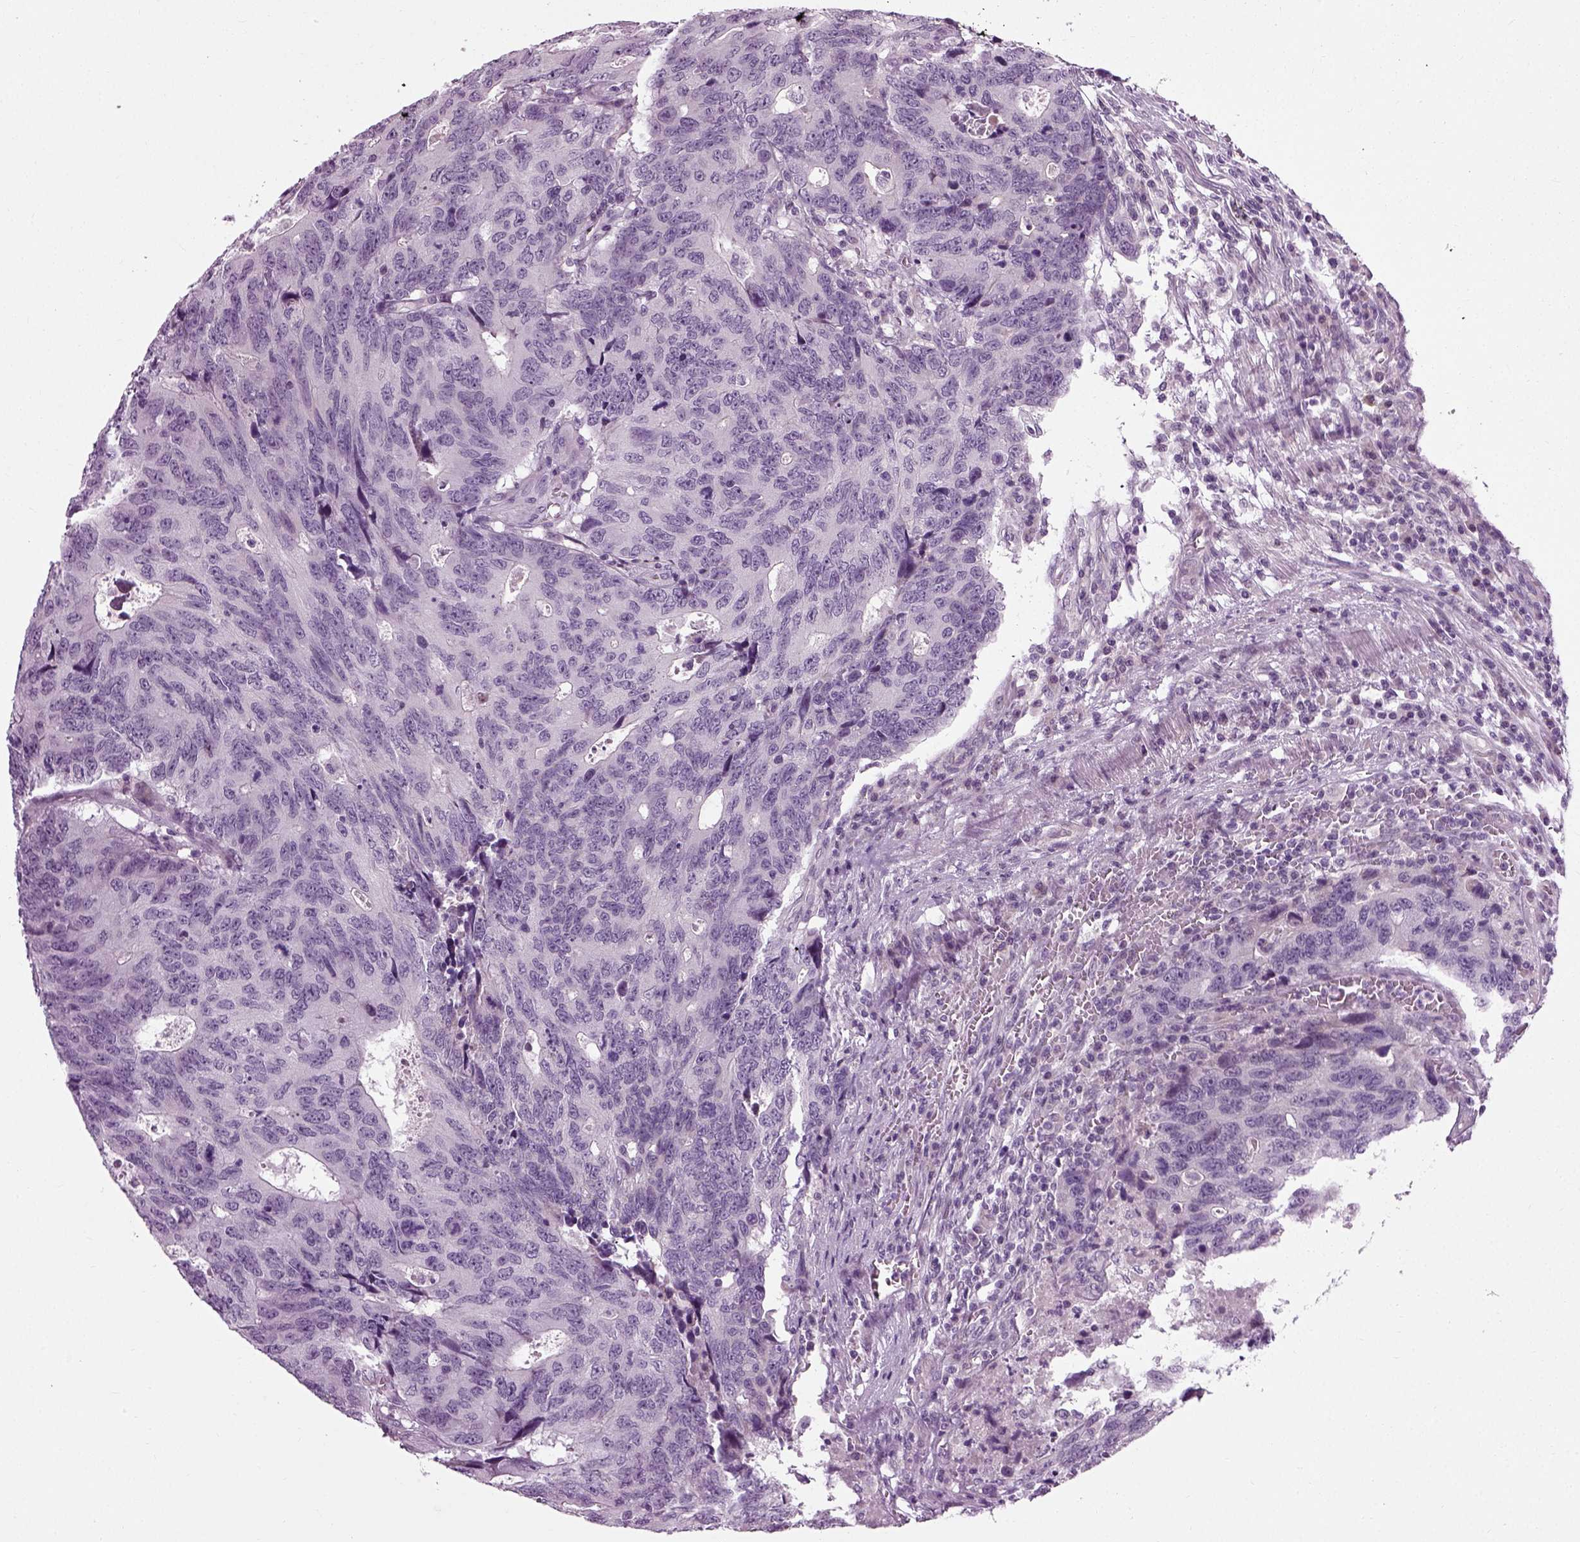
{"staining": {"intensity": "negative", "quantity": "none", "location": "none"}, "tissue": "colorectal cancer", "cell_type": "Tumor cells", "image_type": "cancer", "snomed": [{"axis": "morphology", "description": "Adenocarcinoma, NOS"}, {"axis": "topography", "description": "Colon"}], "caption": "A histopathology image of colorectal adenocarcinoma stained for a protein displays no brown staining in tumor cells.", "gene": "SCG5", "patient": {"sex": "female", "age": 77}}